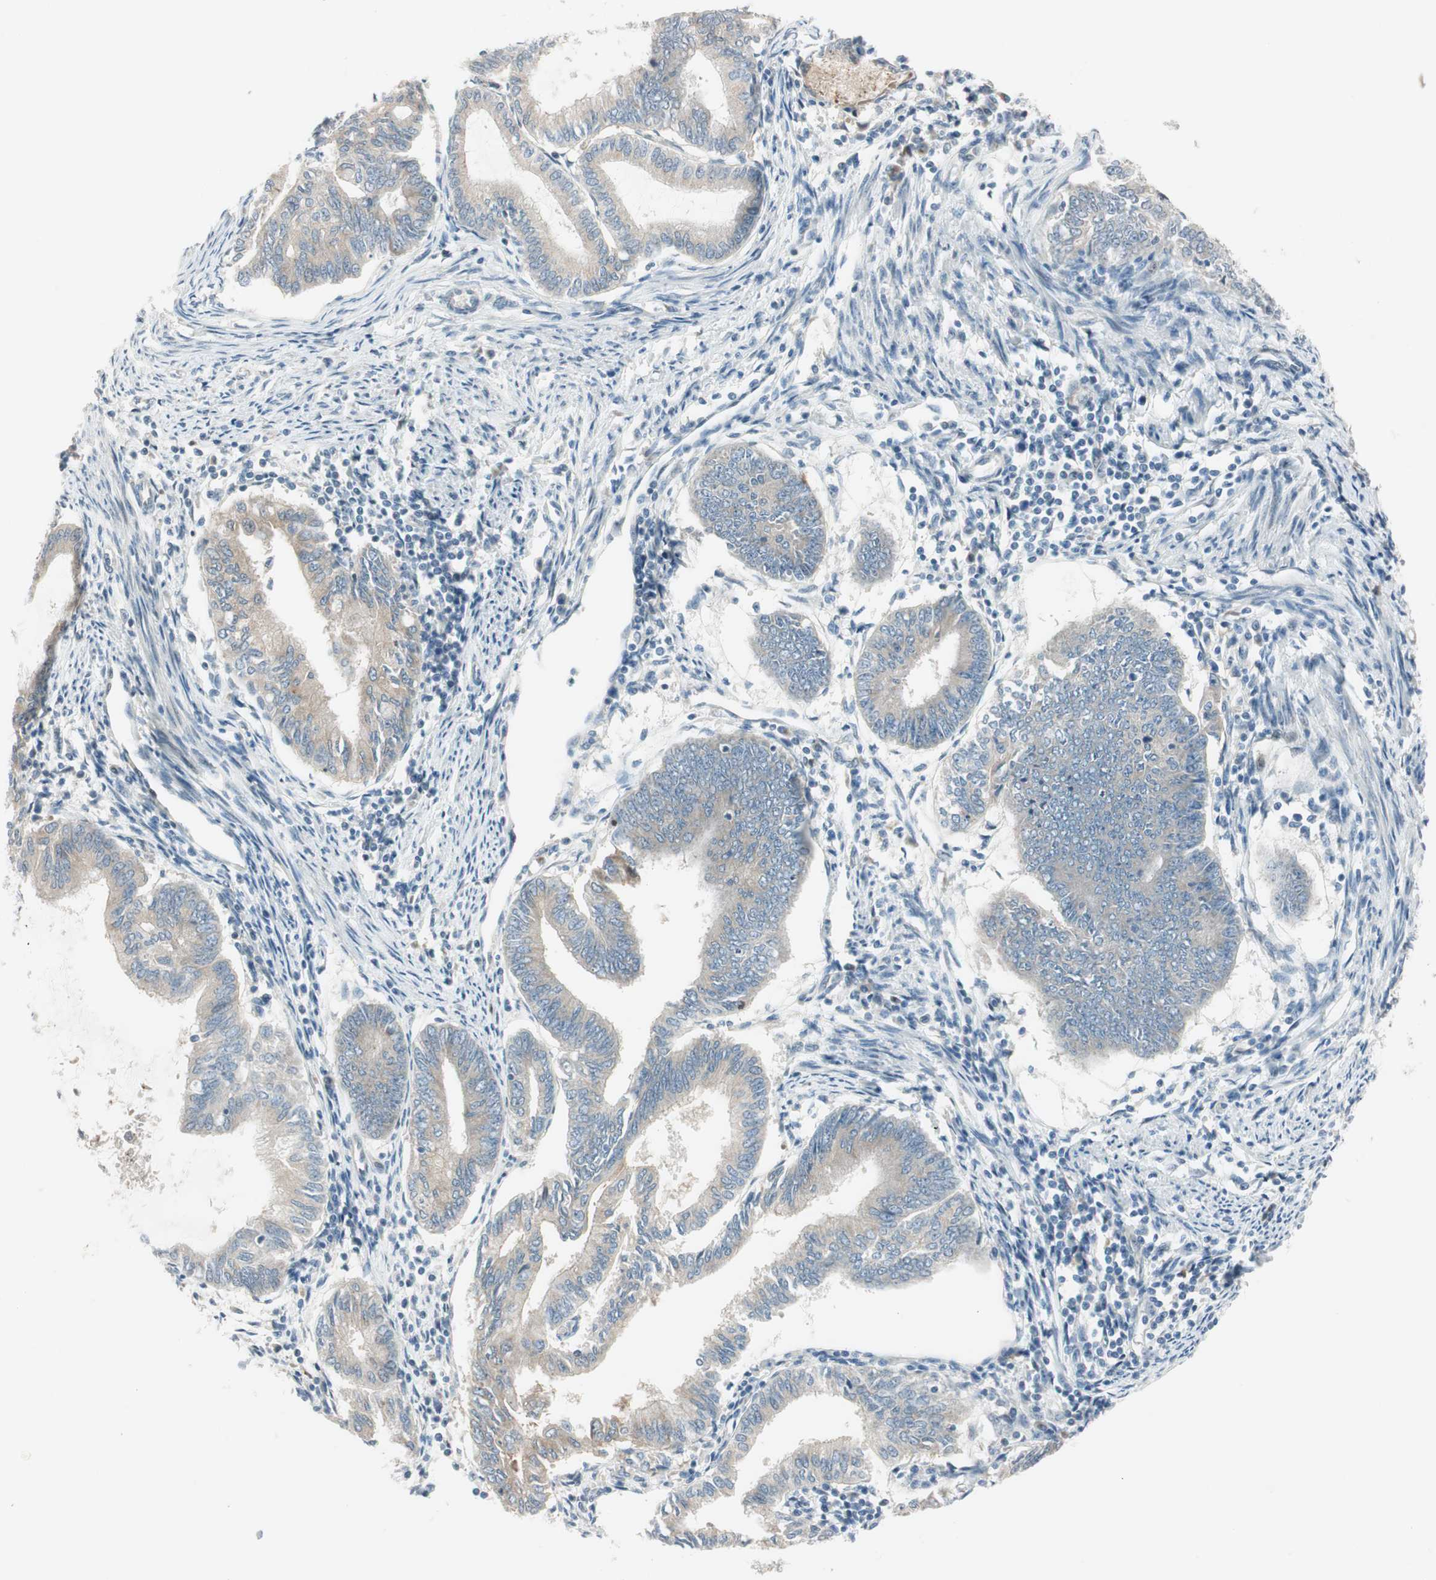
{"staining": {"intensity": "weak", "quantity": ">75%", "location": "cytoplasmic/membranous"}, "tissue": "endometrial cancer", "cell_type": "Tumor cells", "image_type": "cancer", "snomed": [{"axis": "morphology", "description": "Adenocarcinoma, NOS"}, {"axis": "topography", "description": "Endometrium"}], "caption": "Endometrial cancer (adenocarcinoma) stained with DAB immunohistochemistry (IHC) exhibits low levels of weak cytoplasmic/membranous expression in about >75% of tumor cells.", "gene": "CGRRF1", "patient": {"sex": "female", "age": 86}}